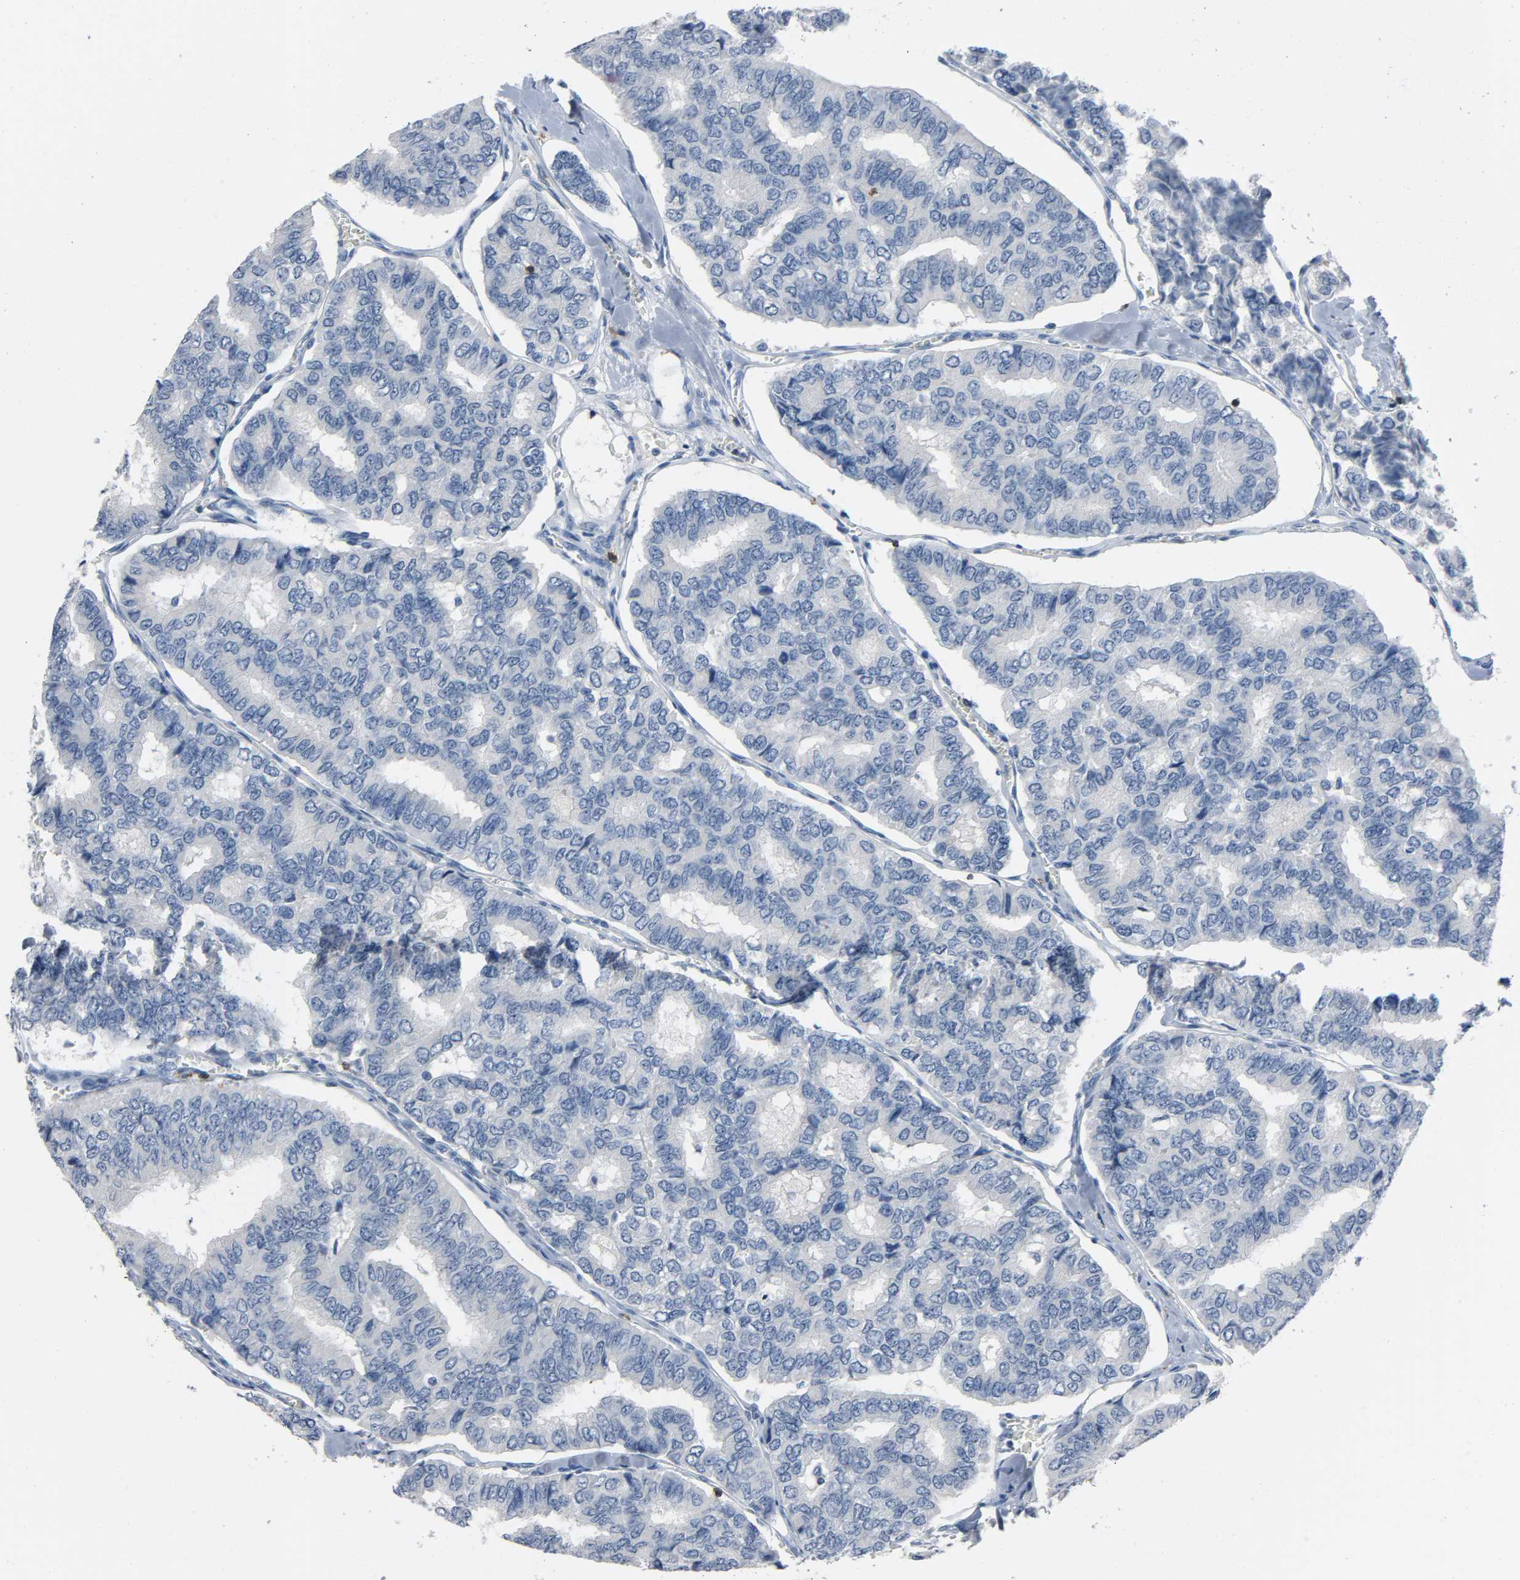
{"staining": {"intensity": "negative", "quantity": "none", "location": "none"}, "tissue": "thyroid cancer", "cell_type": "Tumor cells", "image_type": "cancer", "snomed": [{"axis": "morphology", "description": "Papillary adenocarcinoma, NOS"}, {"axis": "topography", "description": "Thyroid gland"}], "caption": "DAB (3,3'-diaminobenzidine) immunohistochemical staining of human thyroid cancer shows no significant positivity in tumor cells.", "gene": "LCK", "patient": {"sex": "female", "age": 35}}